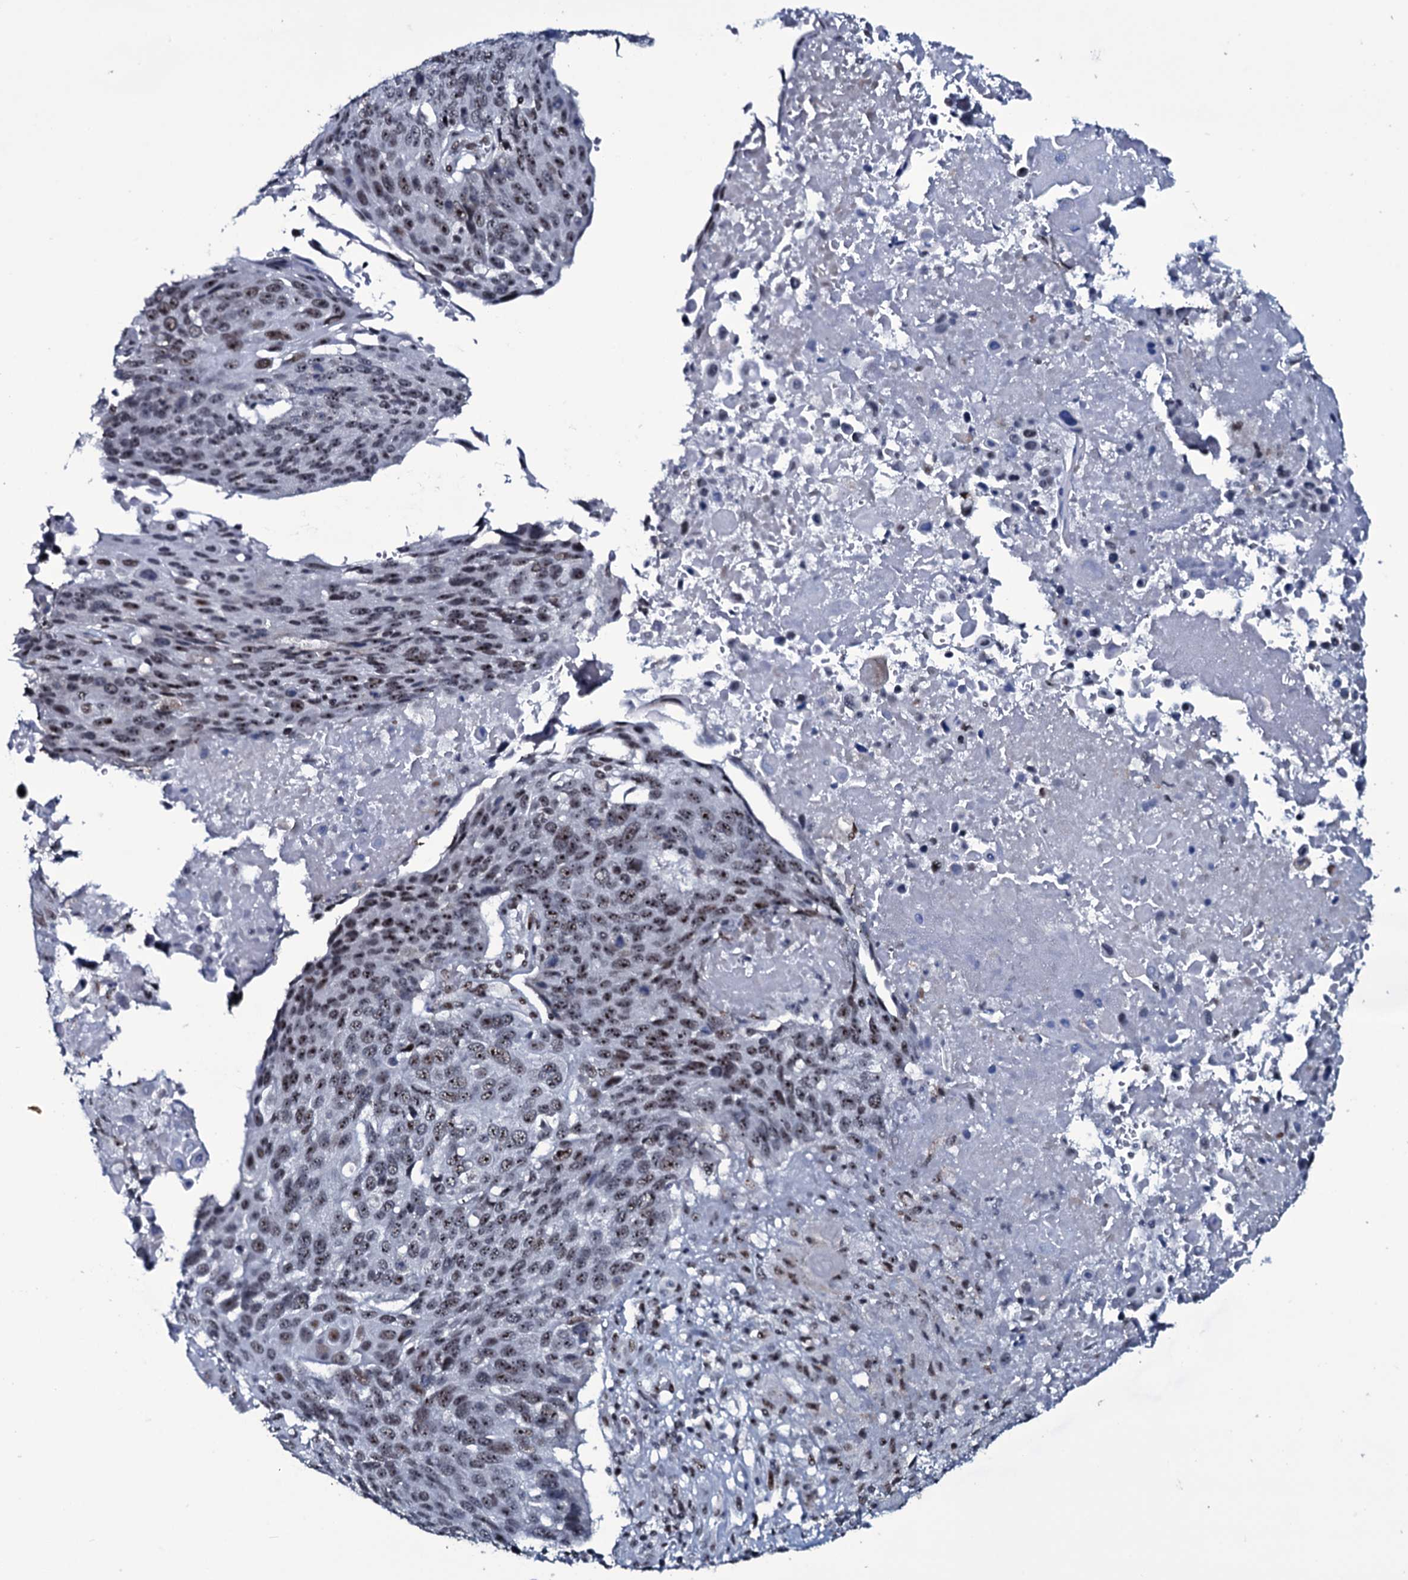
{"staining": {"intensity": "moderate", "quantity": ">75%", "location": "nuclear"}, "tissue": "lung cancer", "cell_type": "Tumor cells", "image_type": "cancer", "snomed": [{"axis": "morphology", "description": "Squamous cell carcinoma, NOS"}, {"axis": "topography", "description": "Lung"}], "caption": "Protein expression analysis of human lung cancer (squamous cell carcinoma) reveals moderate nuclear staining in approximately >75% of tumor cells.", "gene": "ZMIZ2", "patient": {"sex": "male", "age": 66}}